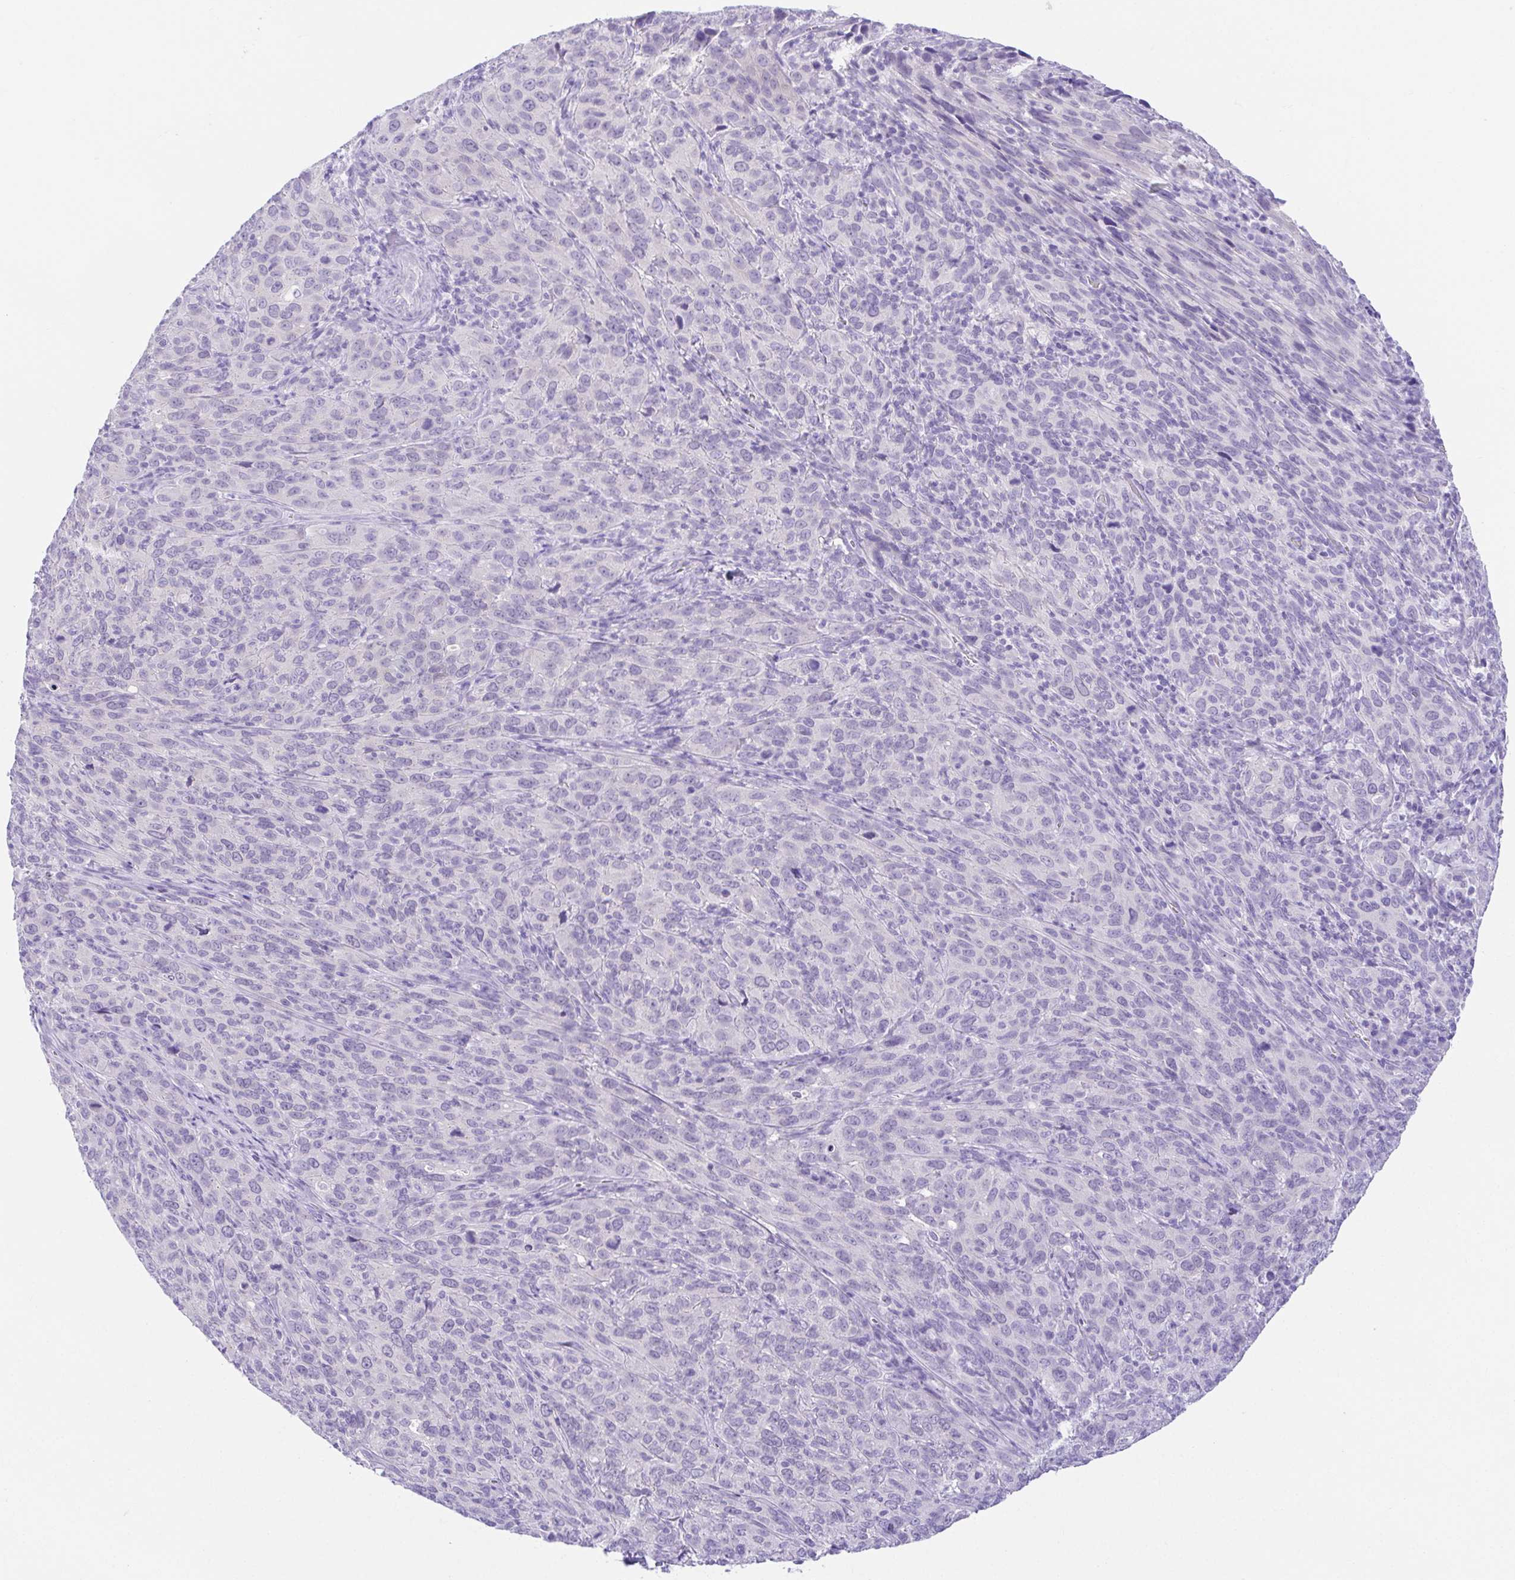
{"staining": {"intensity": "negative", "quantity": "none", "location": "none"}, "tissue": "cervical cancer", "cell_type": "Tumor cells", "image_type": "cancer", "snomed": [{"axis": "morphology", "description": "Normal tissue, NOS"}, {"axis": "morphology", "description": "Squamous cell carcinoma, NOS"}, {"axis": "topography", "description": "Cervix"}], "caption": "IHC histopathology image of squamous cell carcinoma (cervical) stained for a protein (brown), which demonstrates no staining in tumor cells.", "gene": "SPATA4", "patient": {"sex": "female", "age": 51}}